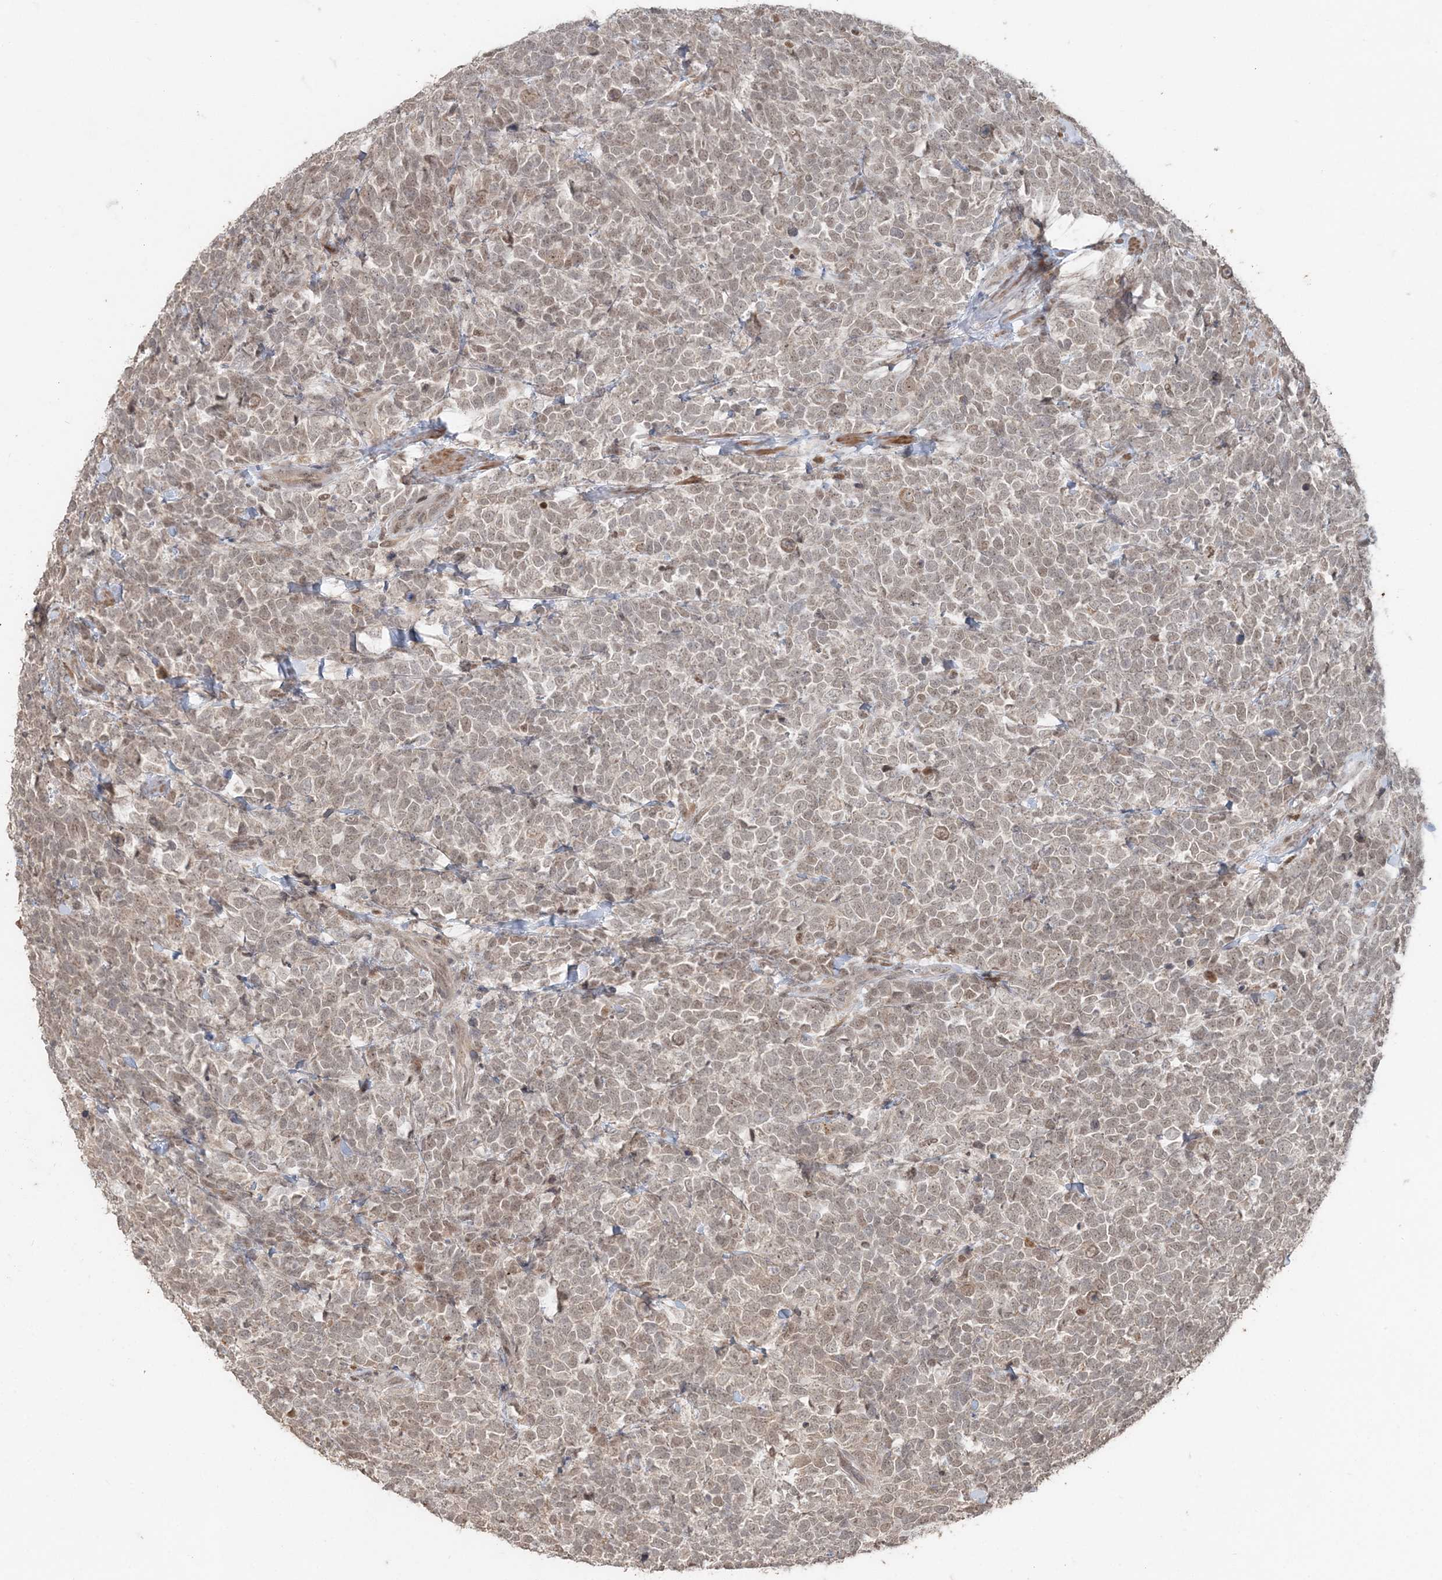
{"staining": {"intensity": "weak", "quantity": "25%-75%", "location": "nuclear"}, "tissue": "urothelial cancer", "cell_type": "Tumor cells", "image_type": "cancer", "snomed": [{"axis": "morphology", "description": "Urothelial carcinoma, High grade"}, {"axis": "topography", "description": "Urinary bladder"}], "caption": "Protein staining exhibits weak nuclear staining in approximately 25%-75% of tumor cells in urothelial cancer. (Brightfield microscopy of DAB IHC at high magnification).", "gene": "SLU7", "patient": {"sex": "female", "age": 82}}